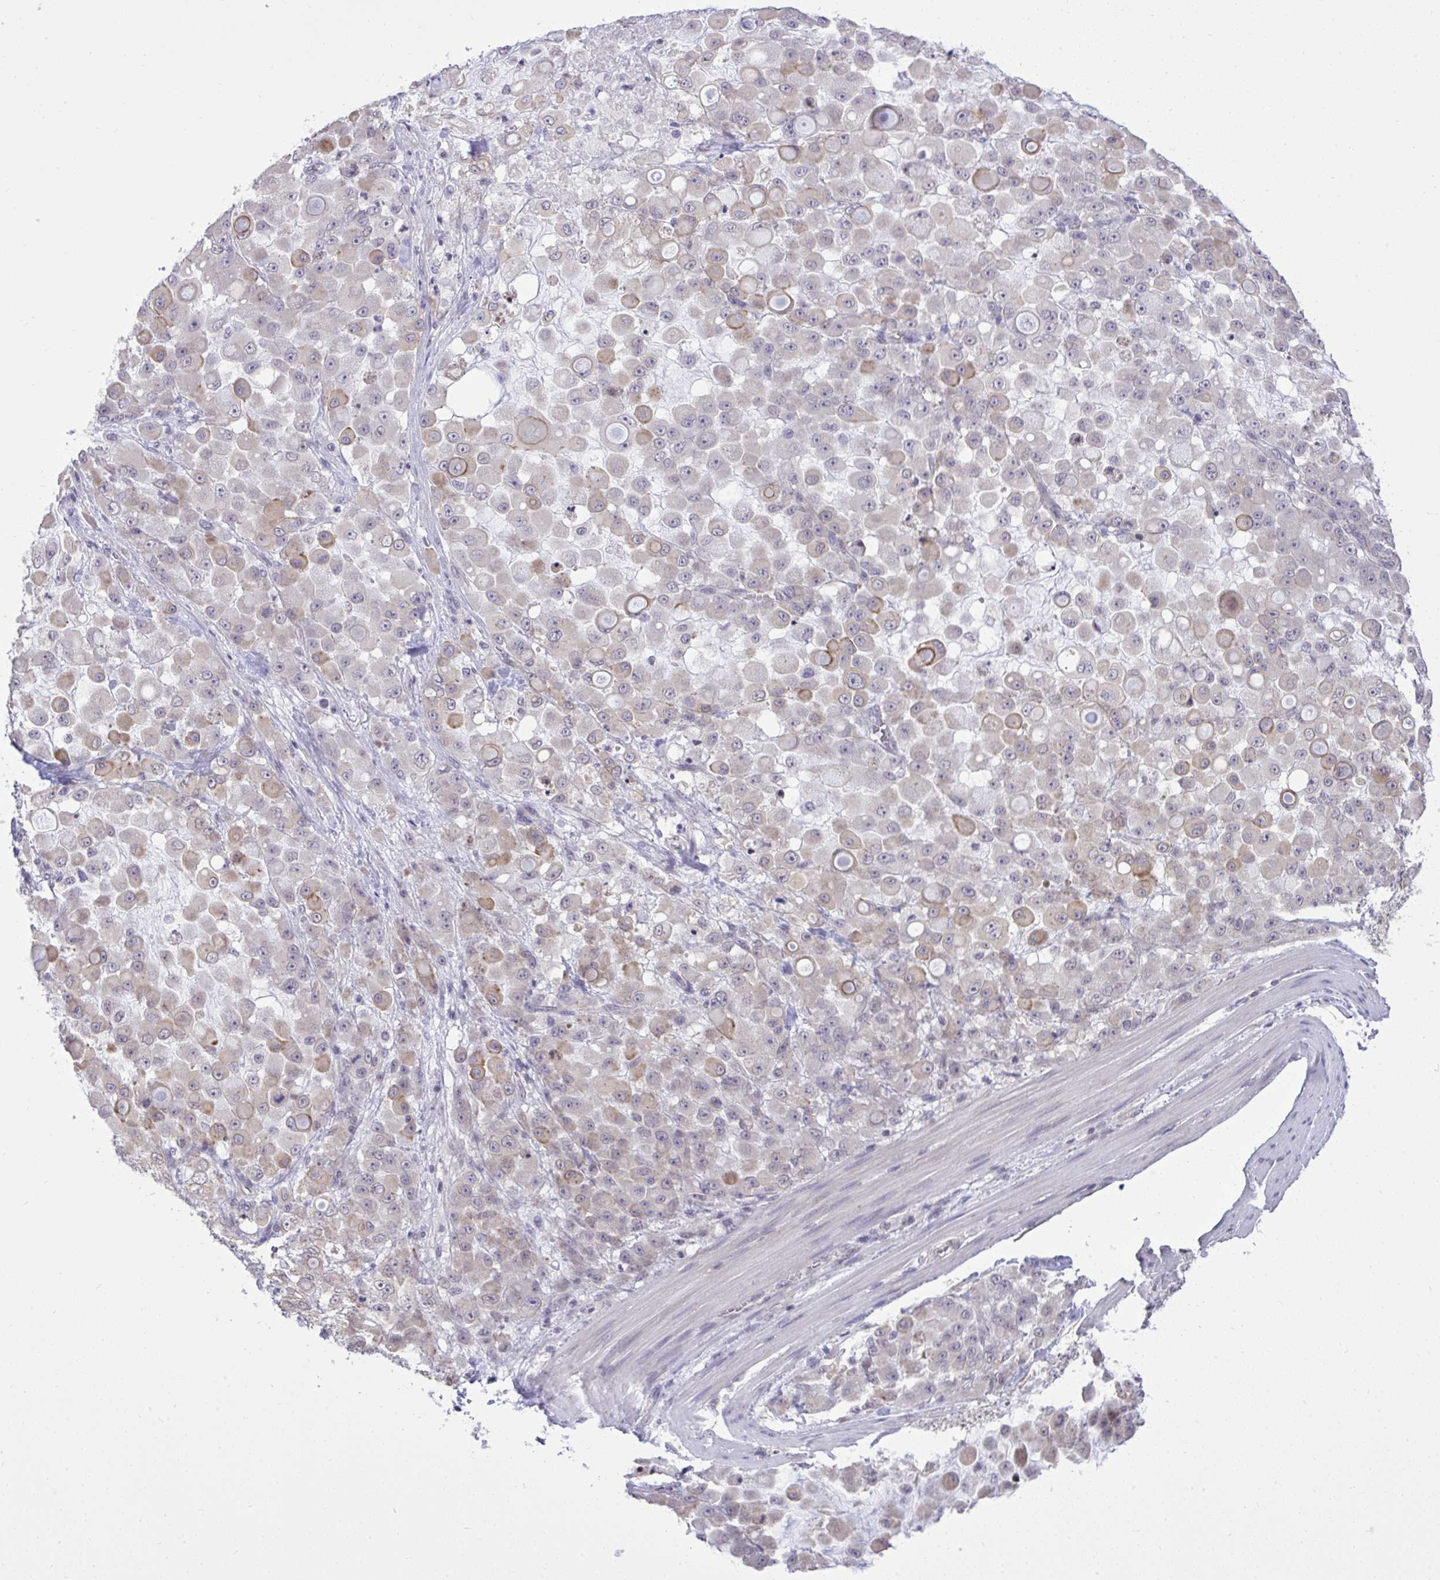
{"staining": {"intensity": "weak", "quantity": "25%-75%", "location": "cytoplasmic/membranous"}, "tissue": "stomach cancer", "cell_type": "Tumor cells", "image_type": "cancer", "snomed": [{"axis": "morphology", "description": "Adenocarcinoma, NOS"}, {"axis": "topography", "description": "Stomach"}], "caption": "Immunohistochemical staining of stomach adenocarcinoma reveals low levels of weak cytoplasmic/membranous protein staining in about 25%-75% of tumor cells.", "gene": "CYP20A1", "patient": {"sex": "female", "age": 76}}